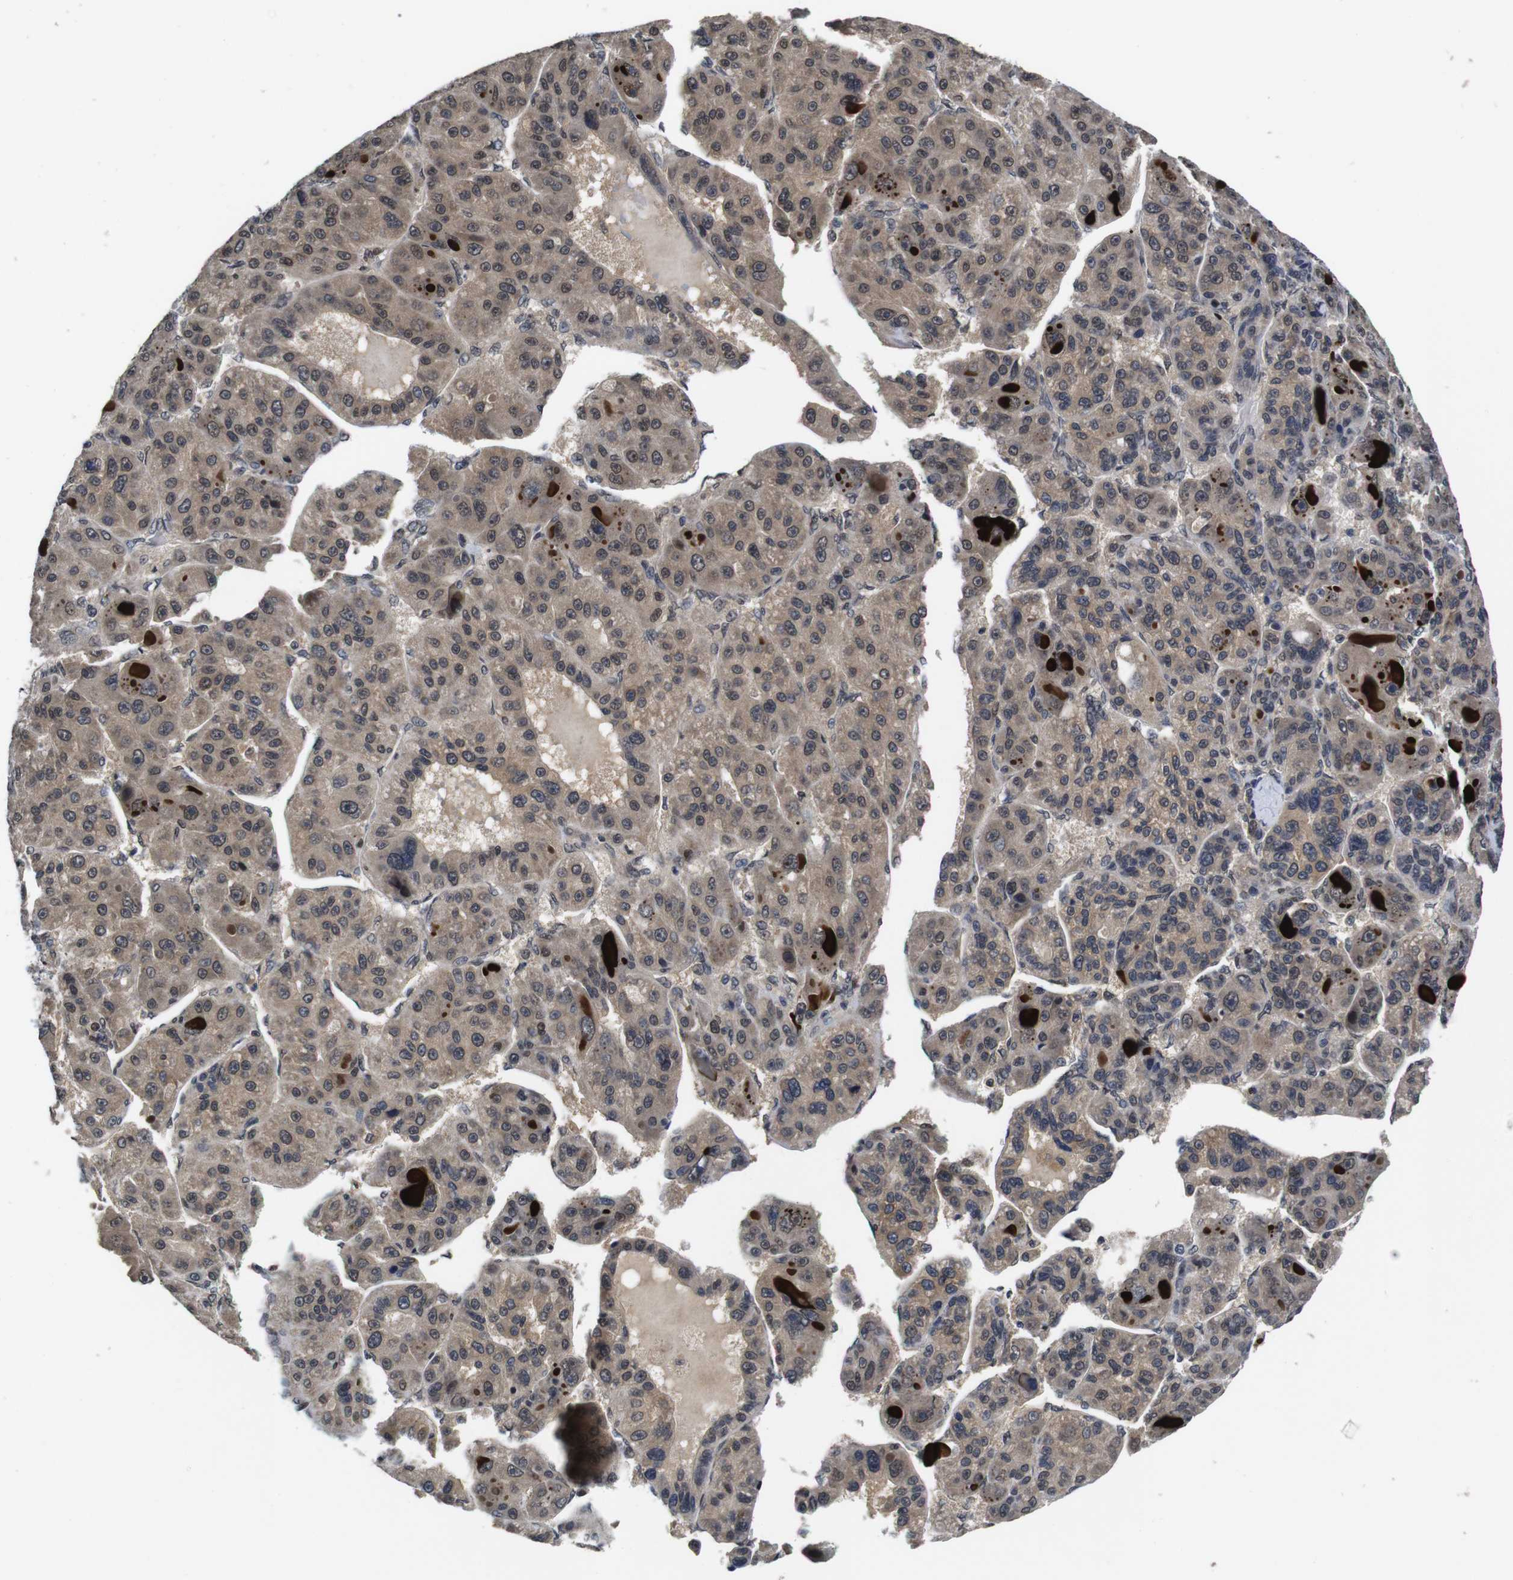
{"staining": {"intensity": "weak", "quantity": ">75%", "location": "cytoplasmic/membranous"}, "tissue": "liver cancer", "cell_type": "Tumor cells", "image_type": "cancer", "snomed": [{"axis": "morphology", "description": "Carcinoma, Hepatocellular, NOS"}, {"axis": "topography", "description": "Liver"}], "caption": "Protein expression analysis of human hepatocellular carcinoma (liver) reveals weak cytoplasmic/membranous staining in about >75% of tumor cells.", "gene": "ZBTB46", "patient": {"sex": "male", "age": 76}}